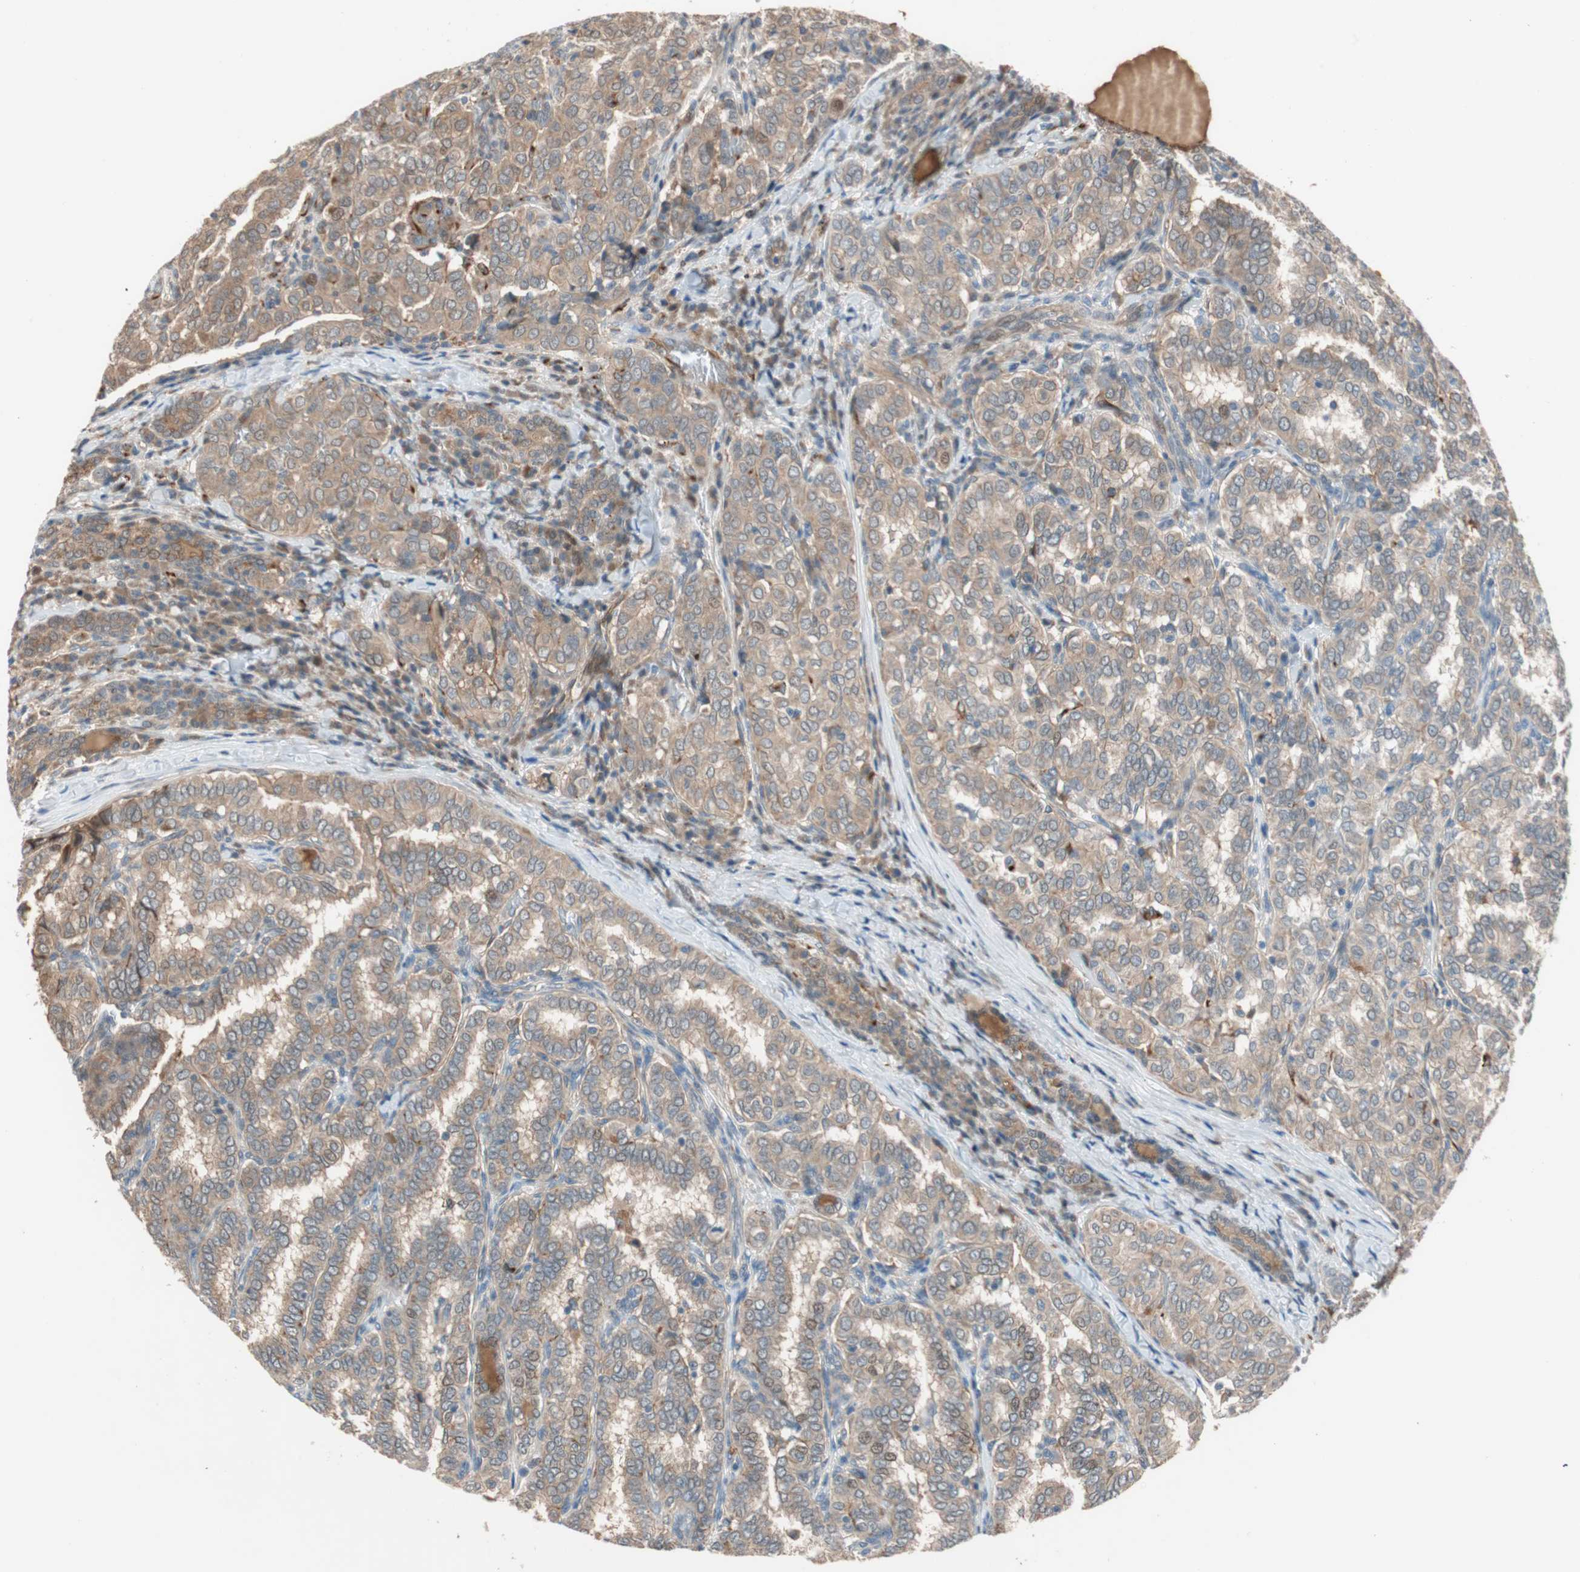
{"staining": {"intensity": "moderate", "quantity": ">75%", "location": "cytoplasmic/membranous"}, "tissue": "thyroid cancer", "cell_type": "Tumor cells", "image_type": "cancer", "snomed": [{"axis": "morphology", "description": "Papillary adenocarcinoma, NOS"}, {"axis": "topography", "description": "Thyroid gland"}], "caption": "Immunohistochemical staining of thyroid papillary adenocarcinoma demonstrates medium levels of moderate cytoplasmic/membranous positivity in approximately >75% of tumor cells.", "gene": "PIK3R3", "patient": {"sex": "female", "age": 30}}